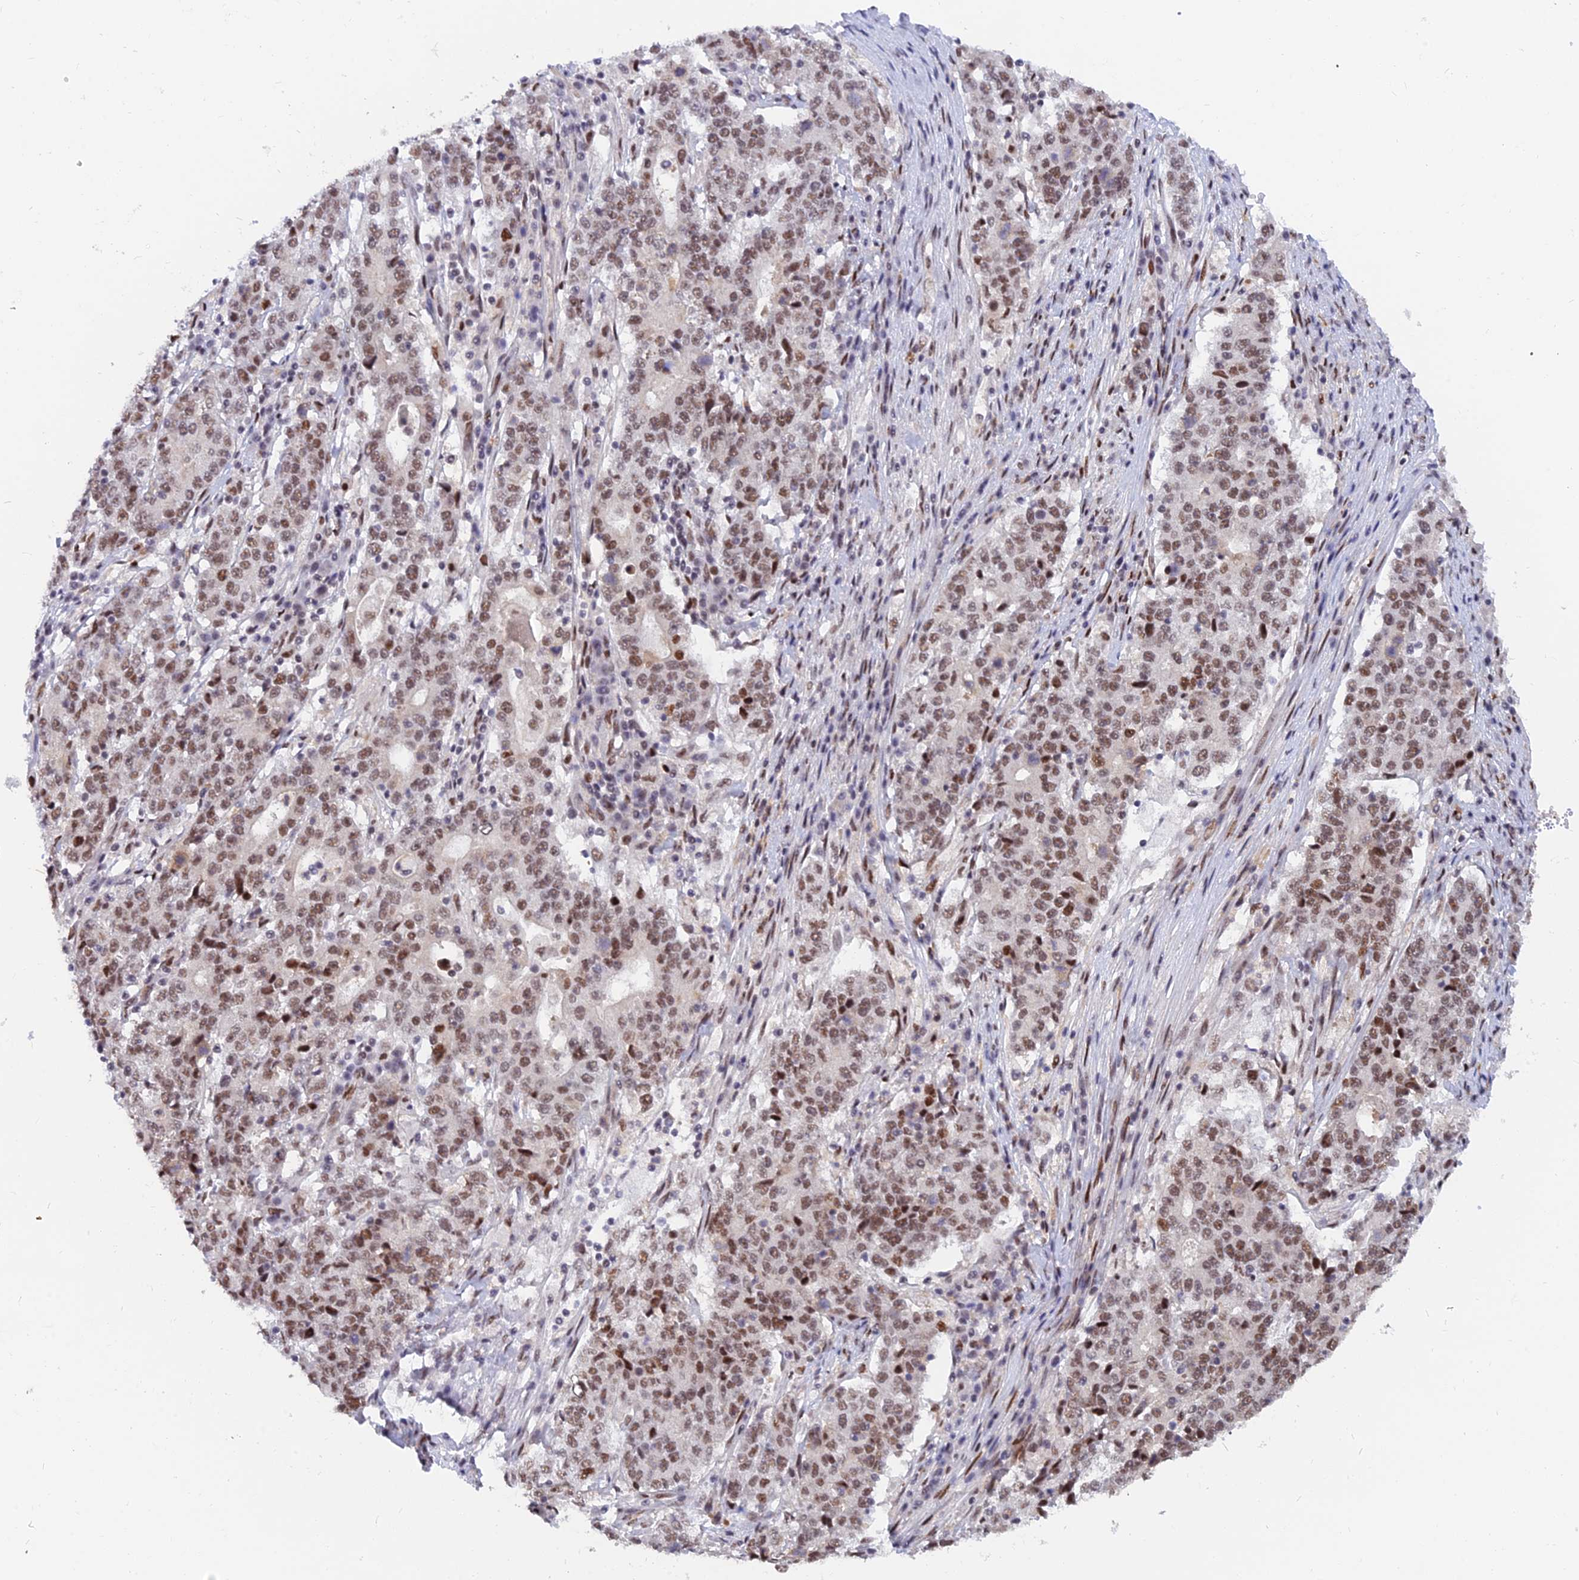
{"staining": {"intensity": "moderate", "quantity": ">75%", "location": "nuclear"}, "tissue": "stomach cancer", "cell_type": "Tumor cells", "image_type": "cancer", "snomed": [{"axis": "morphology", "description": "Adenocarcinoma, NOS"}, {"axis": "topography", "description": "Stomach"}], "caption": "Stomach cancer stained with immunohistochemistry demonstrates moderate nuclear expression in about >75% of tumor cells. Immunohistochemistry (ihc) stains the protein in brown and the nuclei are stained blue.", "gene": "DPY30", "patient": {"sex": "male", "age": 59}}